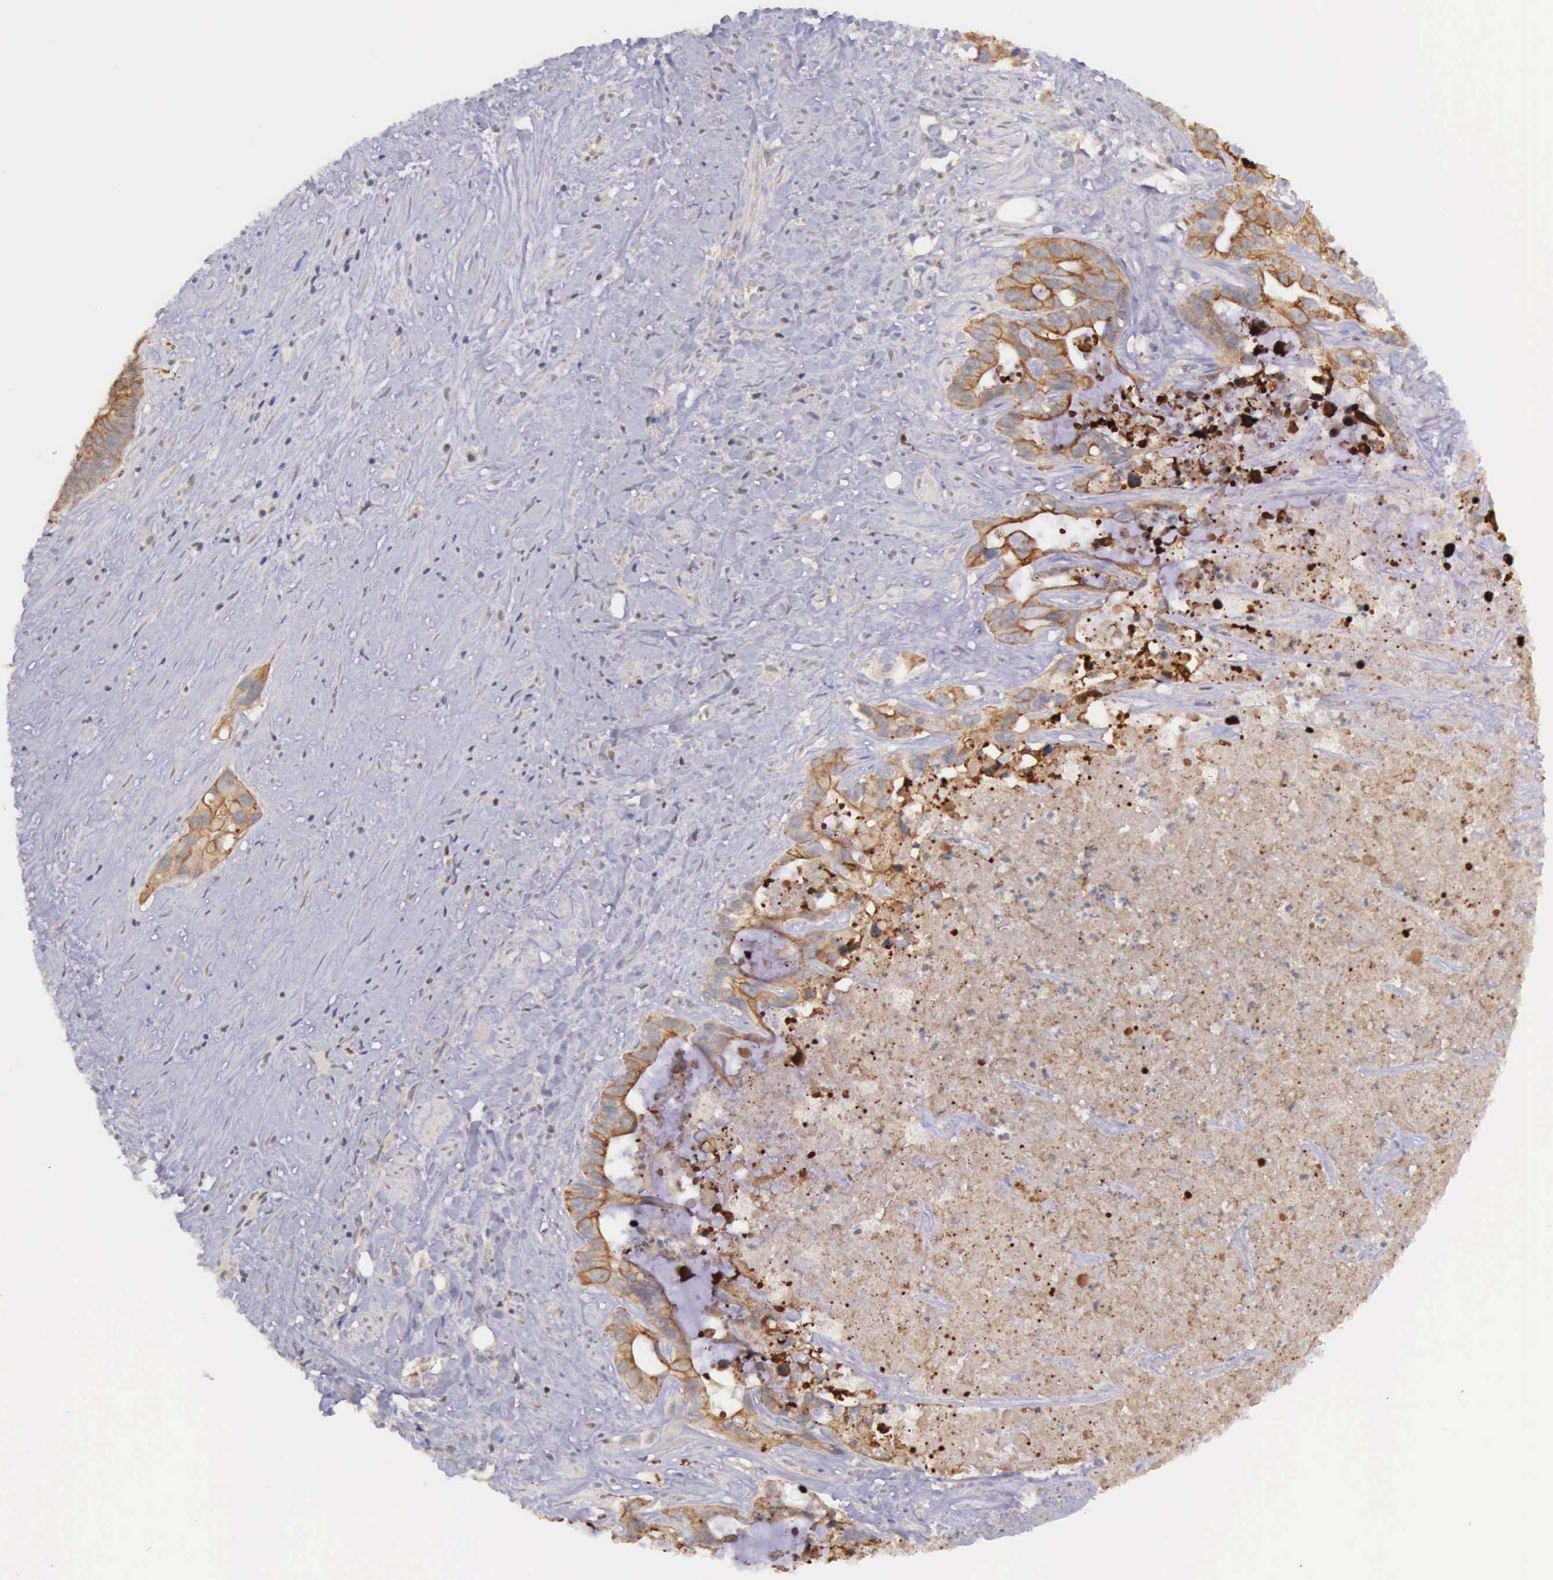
{"staining": {"intensity": "moderate", "quantity": ">75%", "location": "cytoplasmic/membranous"}, "tissue": "liver cancer", "cell_type": "Tumor cells", "image_type": "cancer", "snomed": [{"axis": "morphology", "description": "Cholangiocarcinoma"}, {"axis": "topography", "description": "Liver"}], "caption": "DAB (3,3'-diaminobenzidine) immunohistochemical staining of liver cancer (cholangiocarcinoma) shows moderate cytoplasmic/membranous protein staining in about >75% of tumor cells. Immunohistochemistry stains the protein of interest in brown and the nuclei are stained blue.", "gene": "PRICKLE3", "patient": {"sex": "female", "age": 65}}